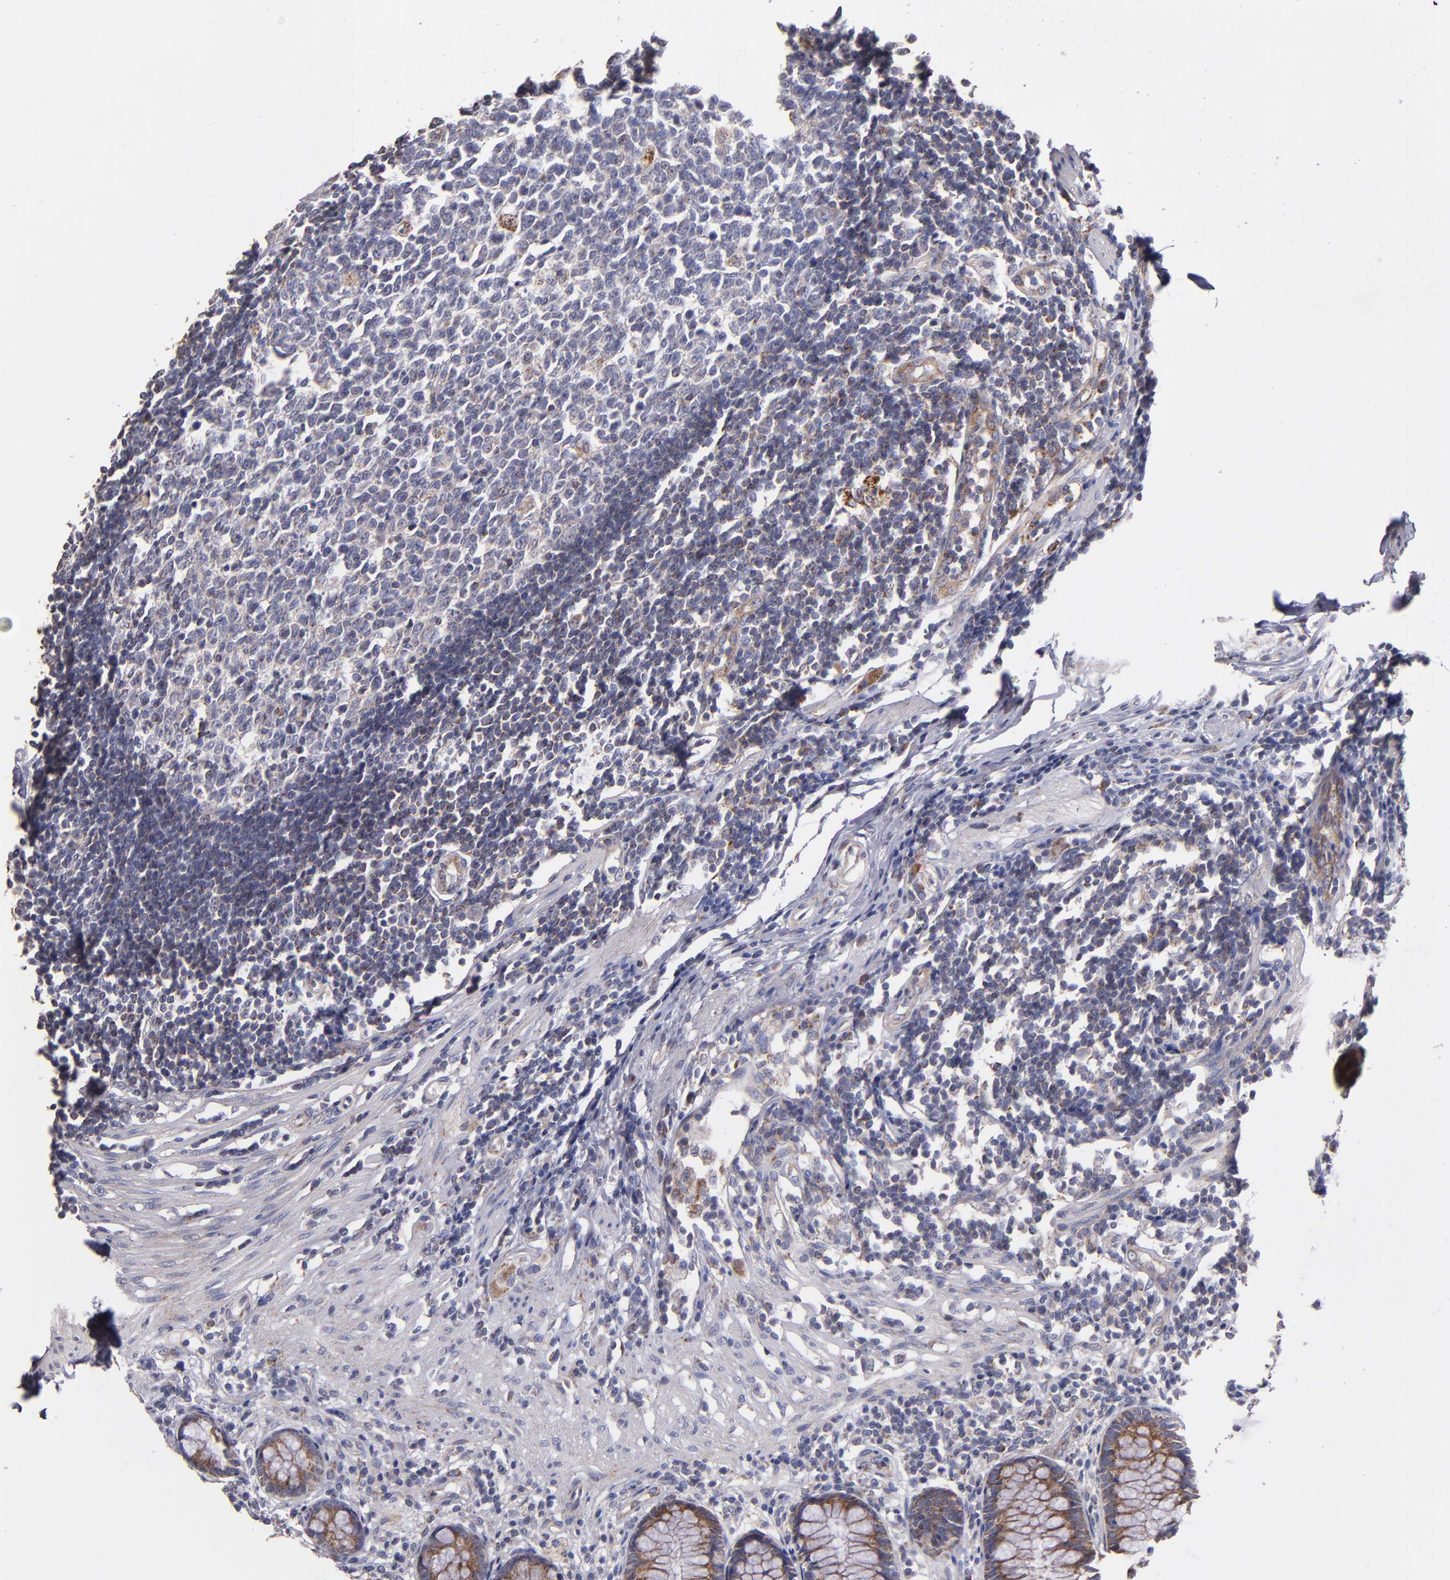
{"staining": {"intensity": "strong", "quantity": ">75%", "location": "cytoplasmic/membranous"}, "tissue": "rectum", "cell_type": "Glandular cells", "image_type": "normal", "snomed": [{"axis": "morphology", "description": "Normal tissue, NOS"}, {"axis": "topography", "description": "Rectum"}], "caption": "Rectum stained with DAB immunohistochemistry (IHC) shows high levels of strong cytoplasmic/membranous expression in approximately >75% of glandular cells. The staining was performed using DAB to visualize the protein expression in brown, while the nuclei were stained in blue with hematoxylin (Magnification: 20x).", "gene": "CLTA", "patient": {"sex": "female", "age": 66}}